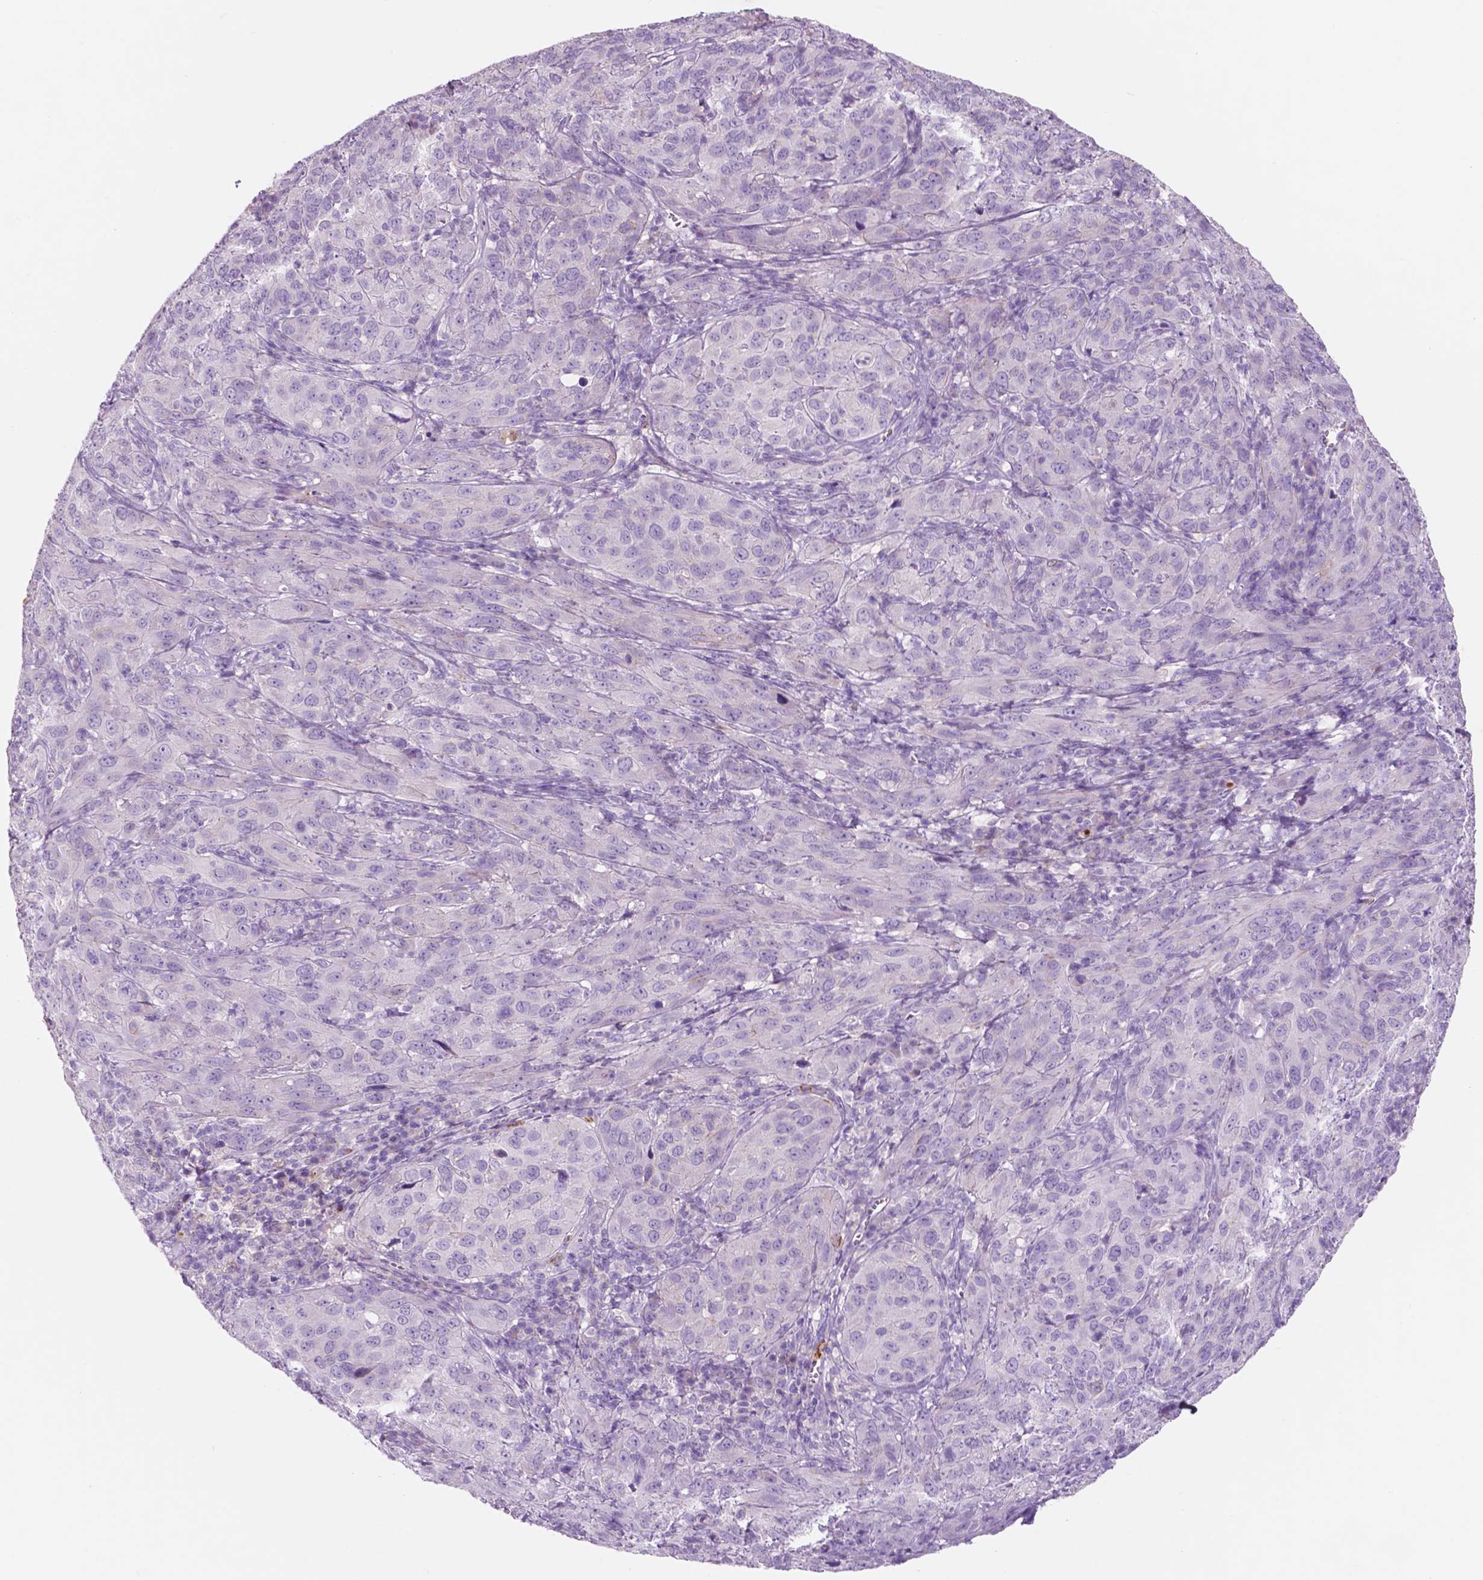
{"staining": {"intensity": "negative", "quantity": "none", "location": "none"}, "tissue": "cervical cancer", "cell_type": "Tumor cells", "image_type": "cancer", "snomed": [{"axis": "morphology", "description": "Normal tissue, NOS"}, {"axis": "morphology", "description": "Squamous cell carcinoma, NOS"}, {"axis": "topography", "description": "Cervix"}], "caption": "This is an immunohistochemistry micrograph of human cervical cancer. There is no expression in tumor cells.", "gene": "CUZD1", "patient": {"sex": "female", "age": 51}}